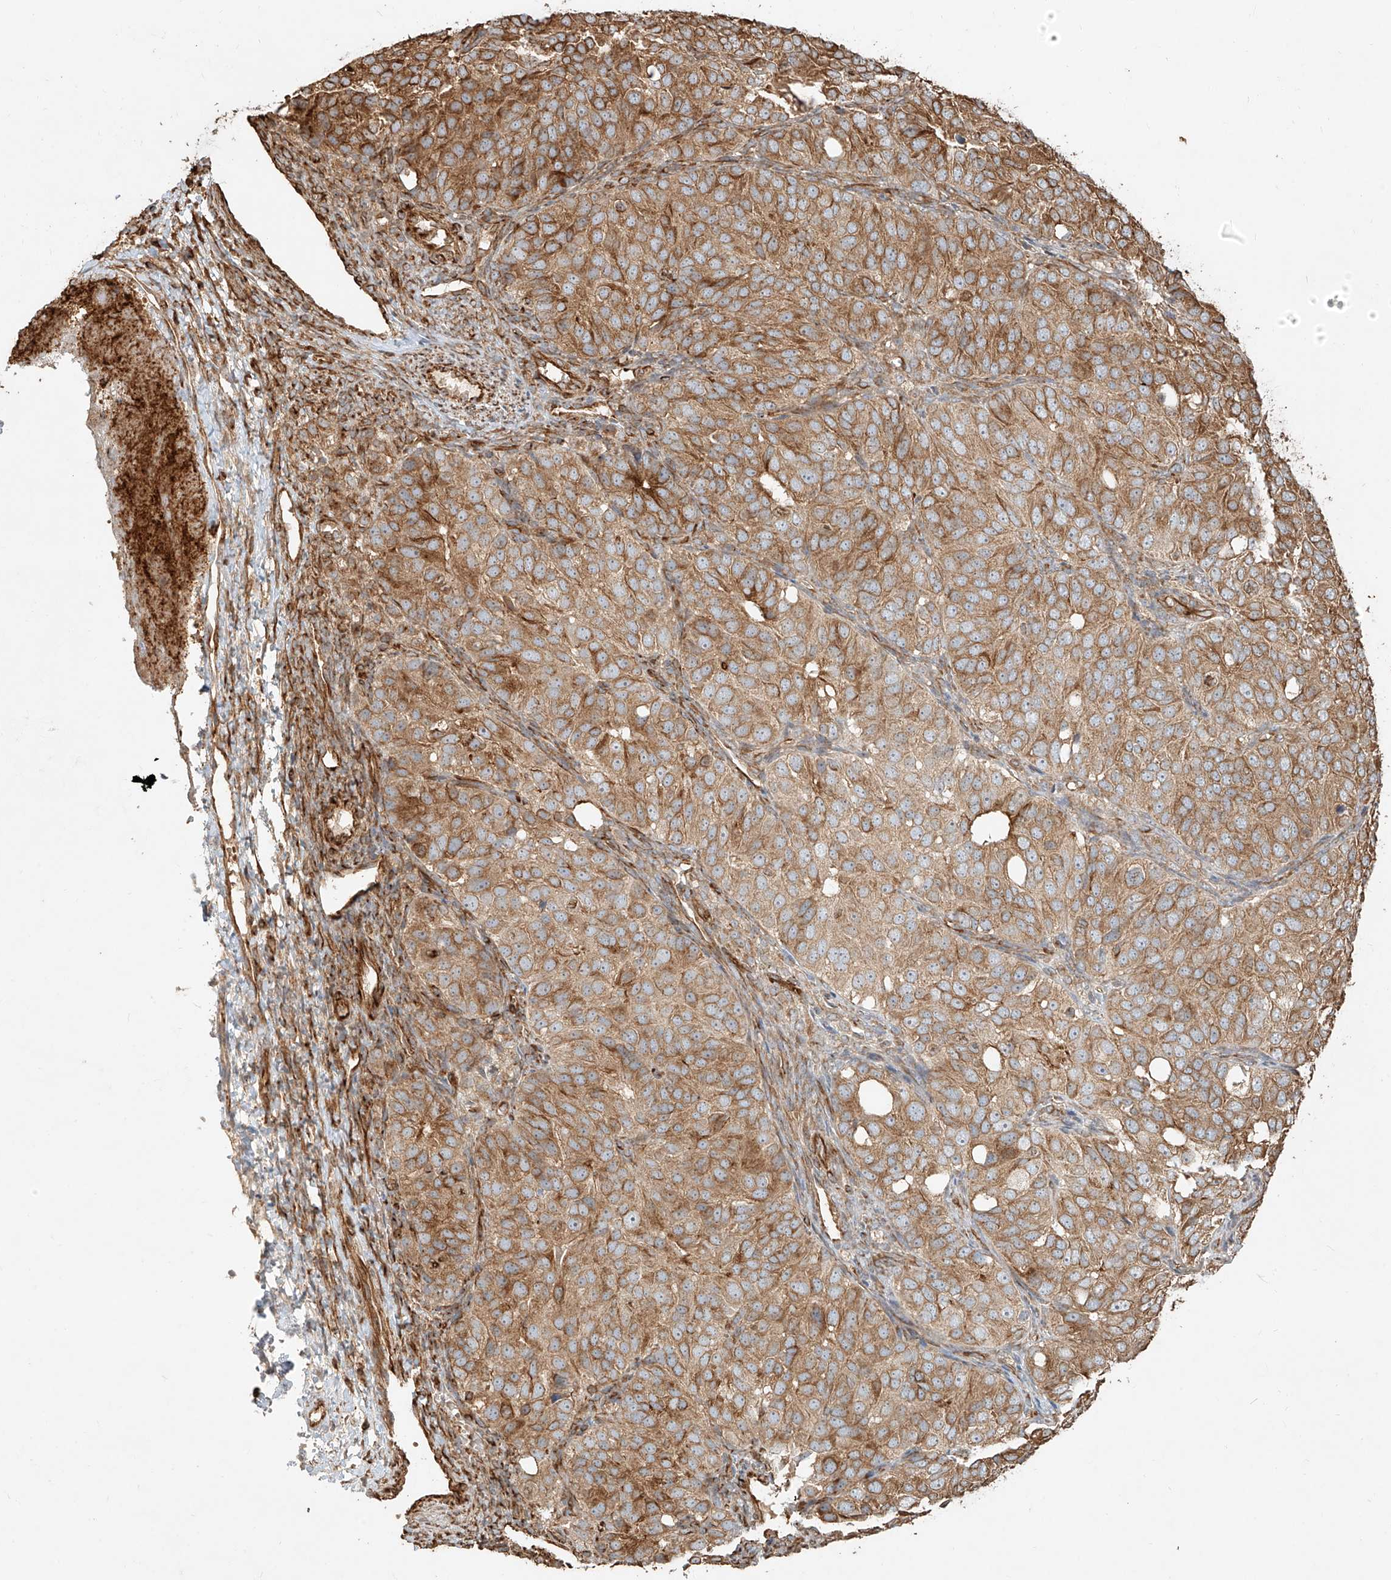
{"staining": {"intensity": "moderate", "quantity": "25%-75%", "location": "cytoplasmic/membranous"}, "tissue": "ovarian cancer", "cell_type": "Tumor cells", "image_type": "cancer", "snomed": [{"axis": "morphology", "description": "Carcinoma, endometroid"}, {"axis": "topography", "description": "Ovary"}], "caption": "This photomicrograph displays ovarian endometroid carcinoma stained with IHC to label a protein in brown. The cytoplasmic/membranous of tumor cells show moderate positivity for the protein. Nuclei are counter-stained blue.", "gene": "EFNB1", "patient": {"sex": "female", "age": 51}}